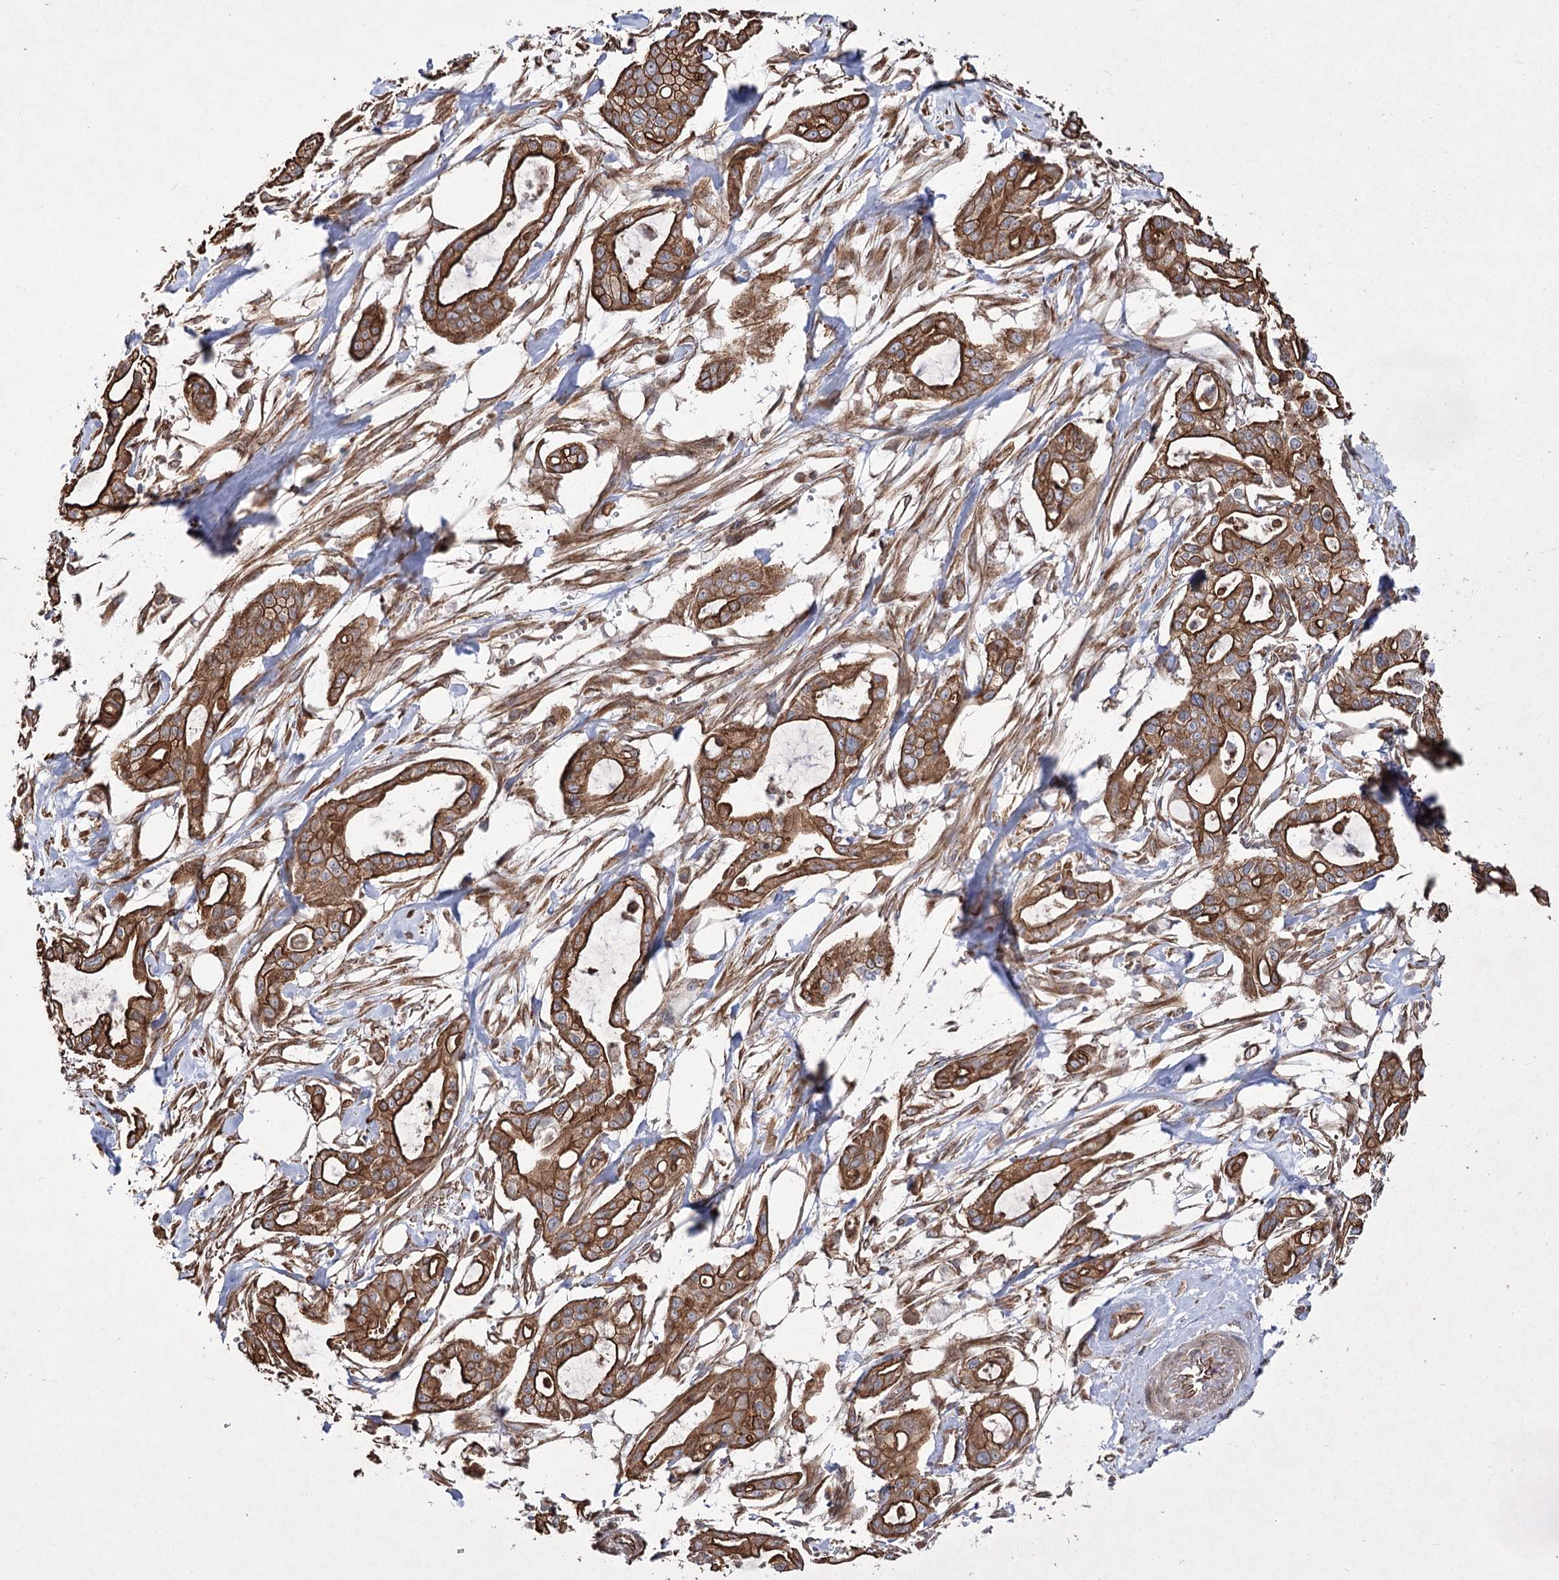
{"staining": {"intensity": "strong", "quantity": ">75%", "location": "cytoplasmic/membranous"}, "tissue": "pancreatic cancer", "cell_type": "Tumor cells", "image_type": "cancer", "snomed": [{"axis": "morphology", "description": "Adenocarcinoma, NOS"}, {"axis": "topography", "description": "Pancreas"}], "caption": "The micrograph displays staining of adenocarcinoma (pancreatic), revealing strong cytoplasmic/membranous protein staining (brown color) within tumor cells.", "gene": "SH3BP5L", "patient": {"sex": "male", "age": 68}}